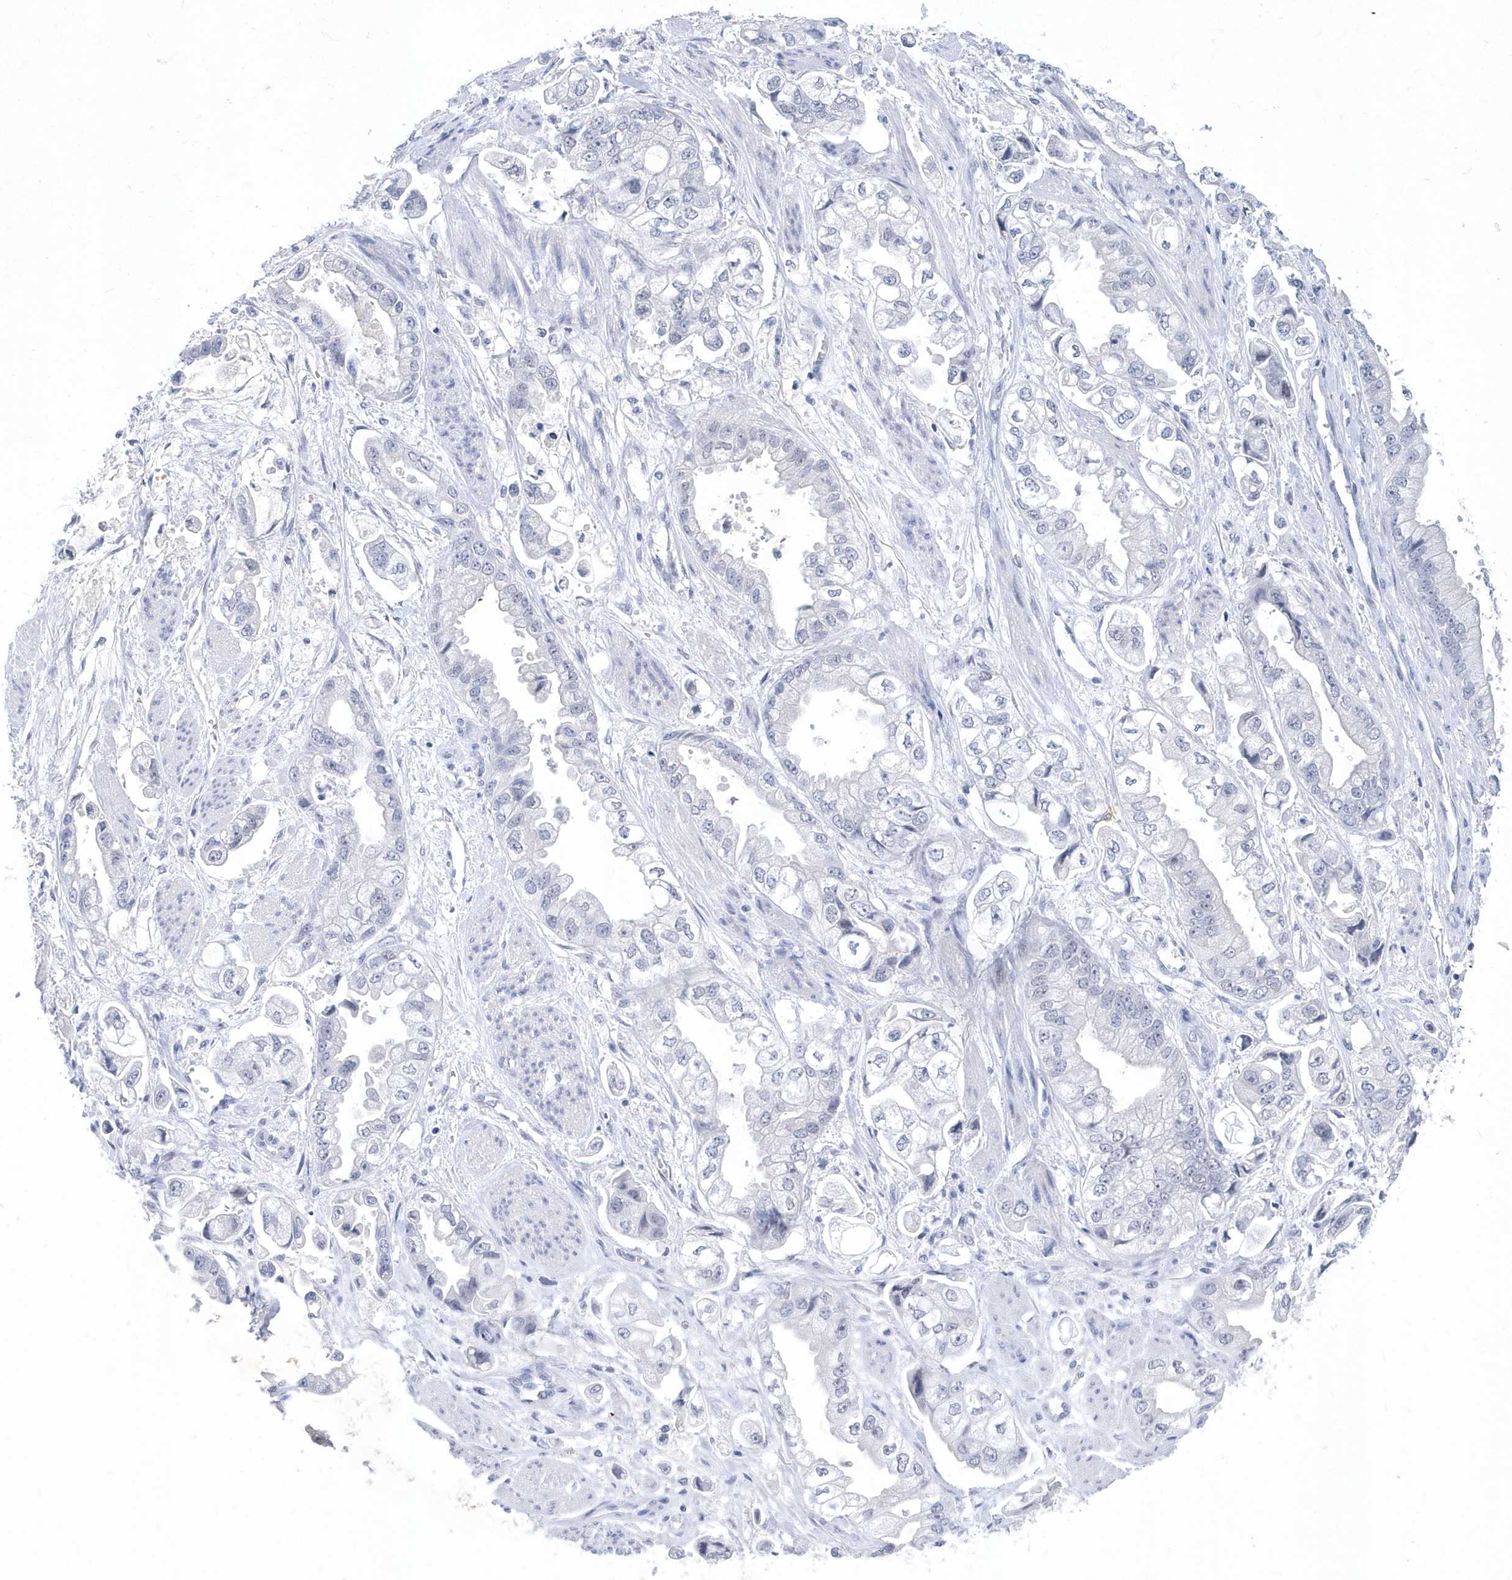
{"staining": {"intensity": "negative", "quantity": "none", "location": "none"}, "tissue": "stomach cancer", "cell_type": "Tumor cells", "image_type": "cancer", "snomed": [{"axis": "morphology", "description": "Adenocarcinoma, NOS"}, {"axis": "topography", "description": "Stomach"}], "caption": "Stomach adenocarcinoma stained for a protein using IHC exhibits no positivity tumor cells.", "gene": "SRGAP3", "patient": {"sex": "male", "age": 62}}